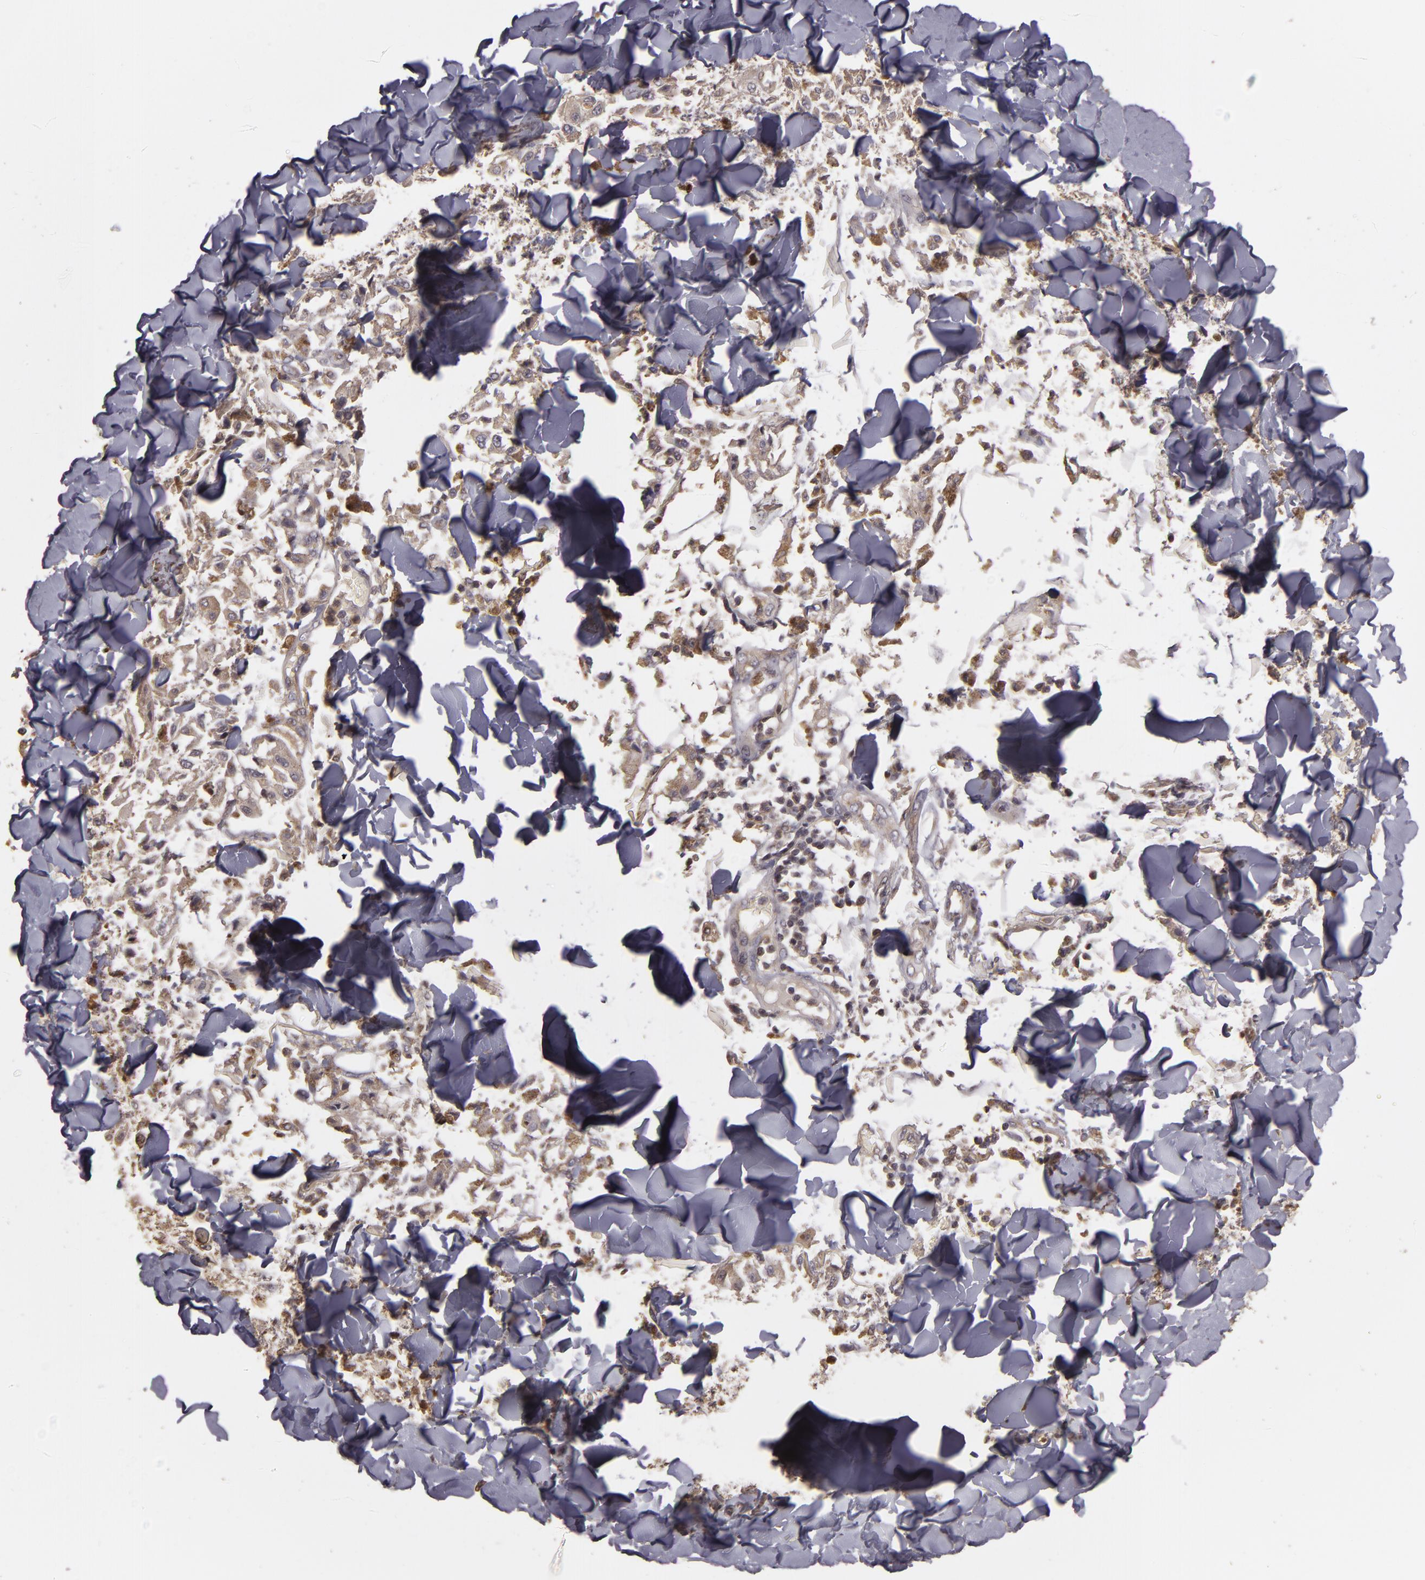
{"staining": {"intensity": "moderate", "quantity": ">75%", "location": "cytoplasmic/membranous"}, "tissue": "melanoma", "cell_type": "Tumor cells", "image_type": "cancer", "snomed": [{"axis": "morphology", "description": "Malignant melanoma, NOS"}, {"axis": "topography", "description": "Skin"}], "caption": "Protein staining demonstrates moderate cytoplasmic/membranous expression in about >75% of tumor cells in melanoma.", "gene": "HRAS", "patient": {"sex": "female", "age": 64}}